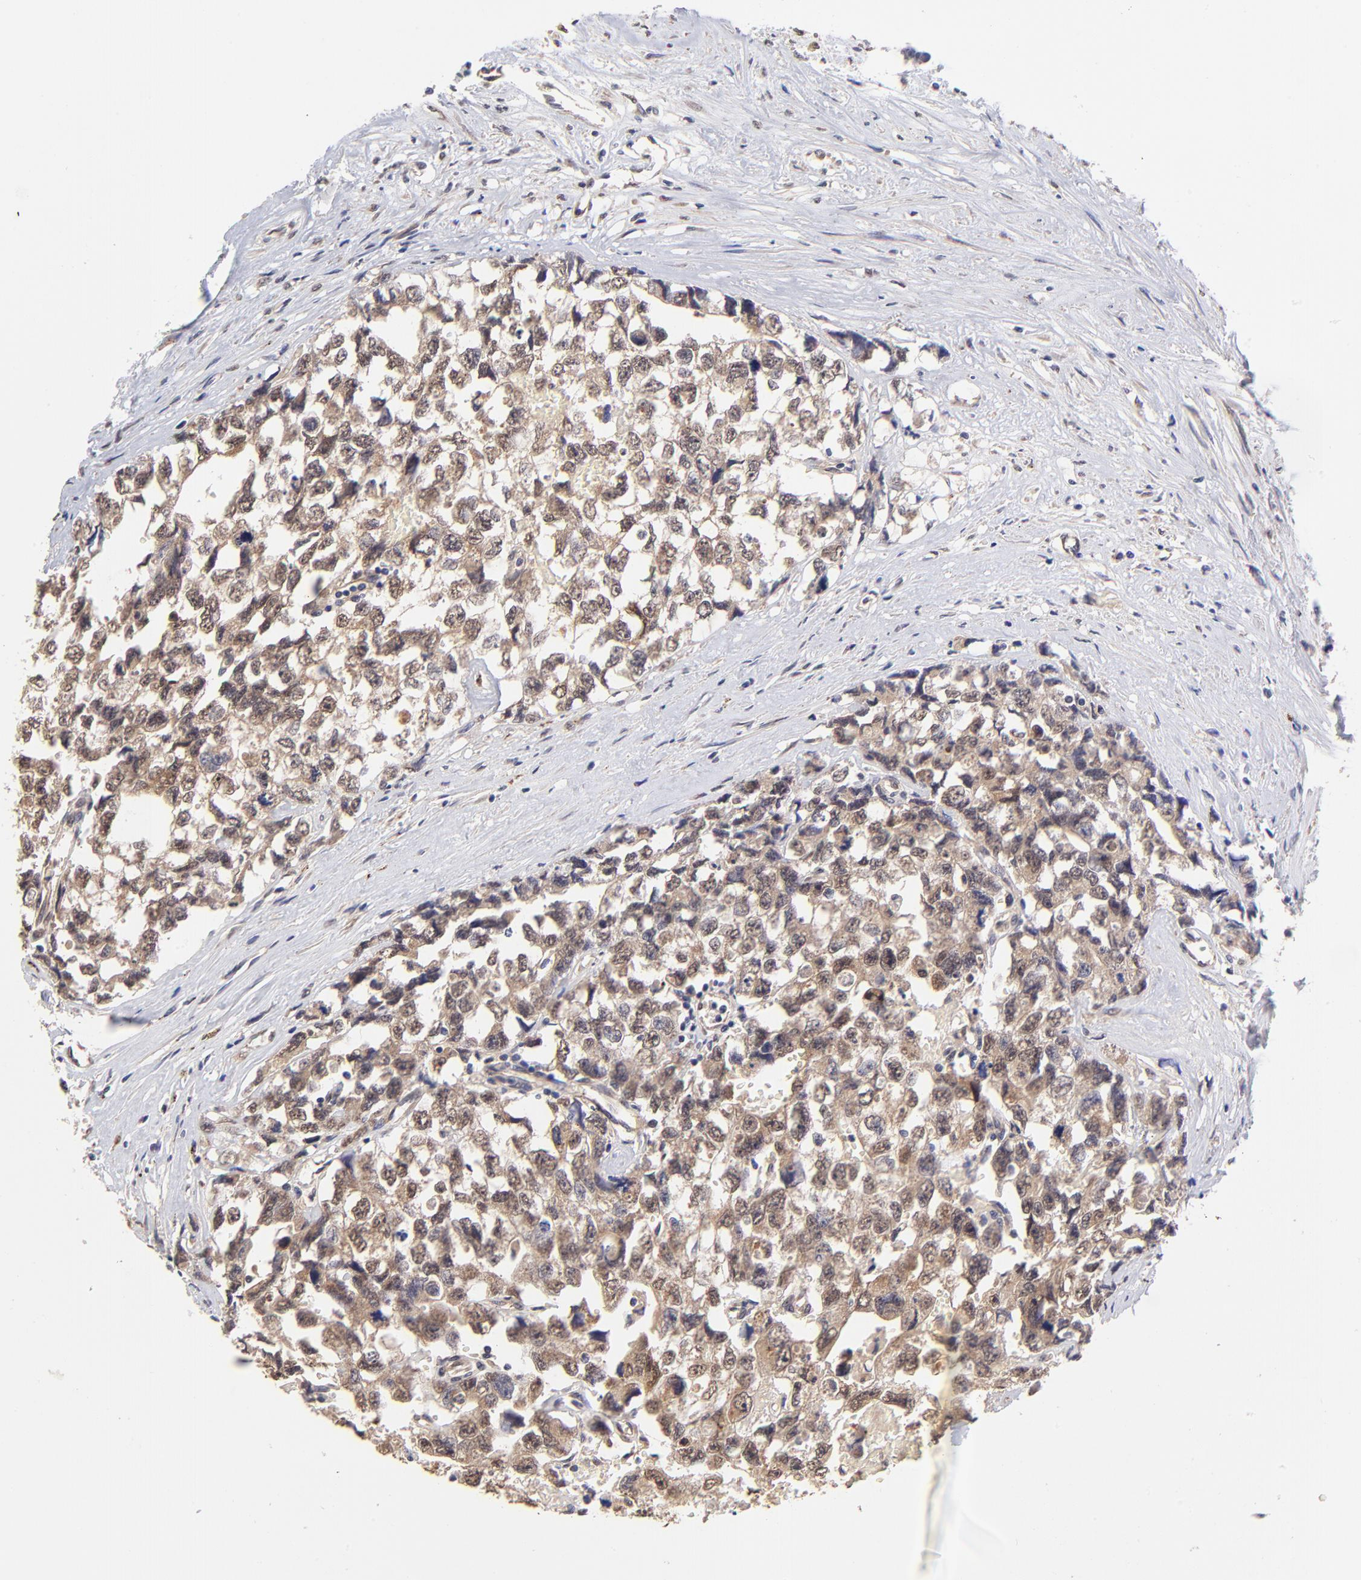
{"staining": {"intensity": "strong", "quantity": ">75%", "location": "cytoplasmic/membranous"}, "tissue": "testis cancer", "cell_type": "Tumor cells", "image_type": "cancer", "snomed": [{"axis": "morphology", "description": "Carcinoma, Embryonal, NOS"}, {"axis": "topography", "description": "Testis"}], "caption": "Immunohistochemical staining of human testis cancer exhibits high levels of strong cytoplasmic/membranous staining in about >75% of tumor cells. Ihc stains the protein in brown and the nuclei are stained blue.", "gene": "UBE2H", "patient": {"sex": "male", "age": 31}}